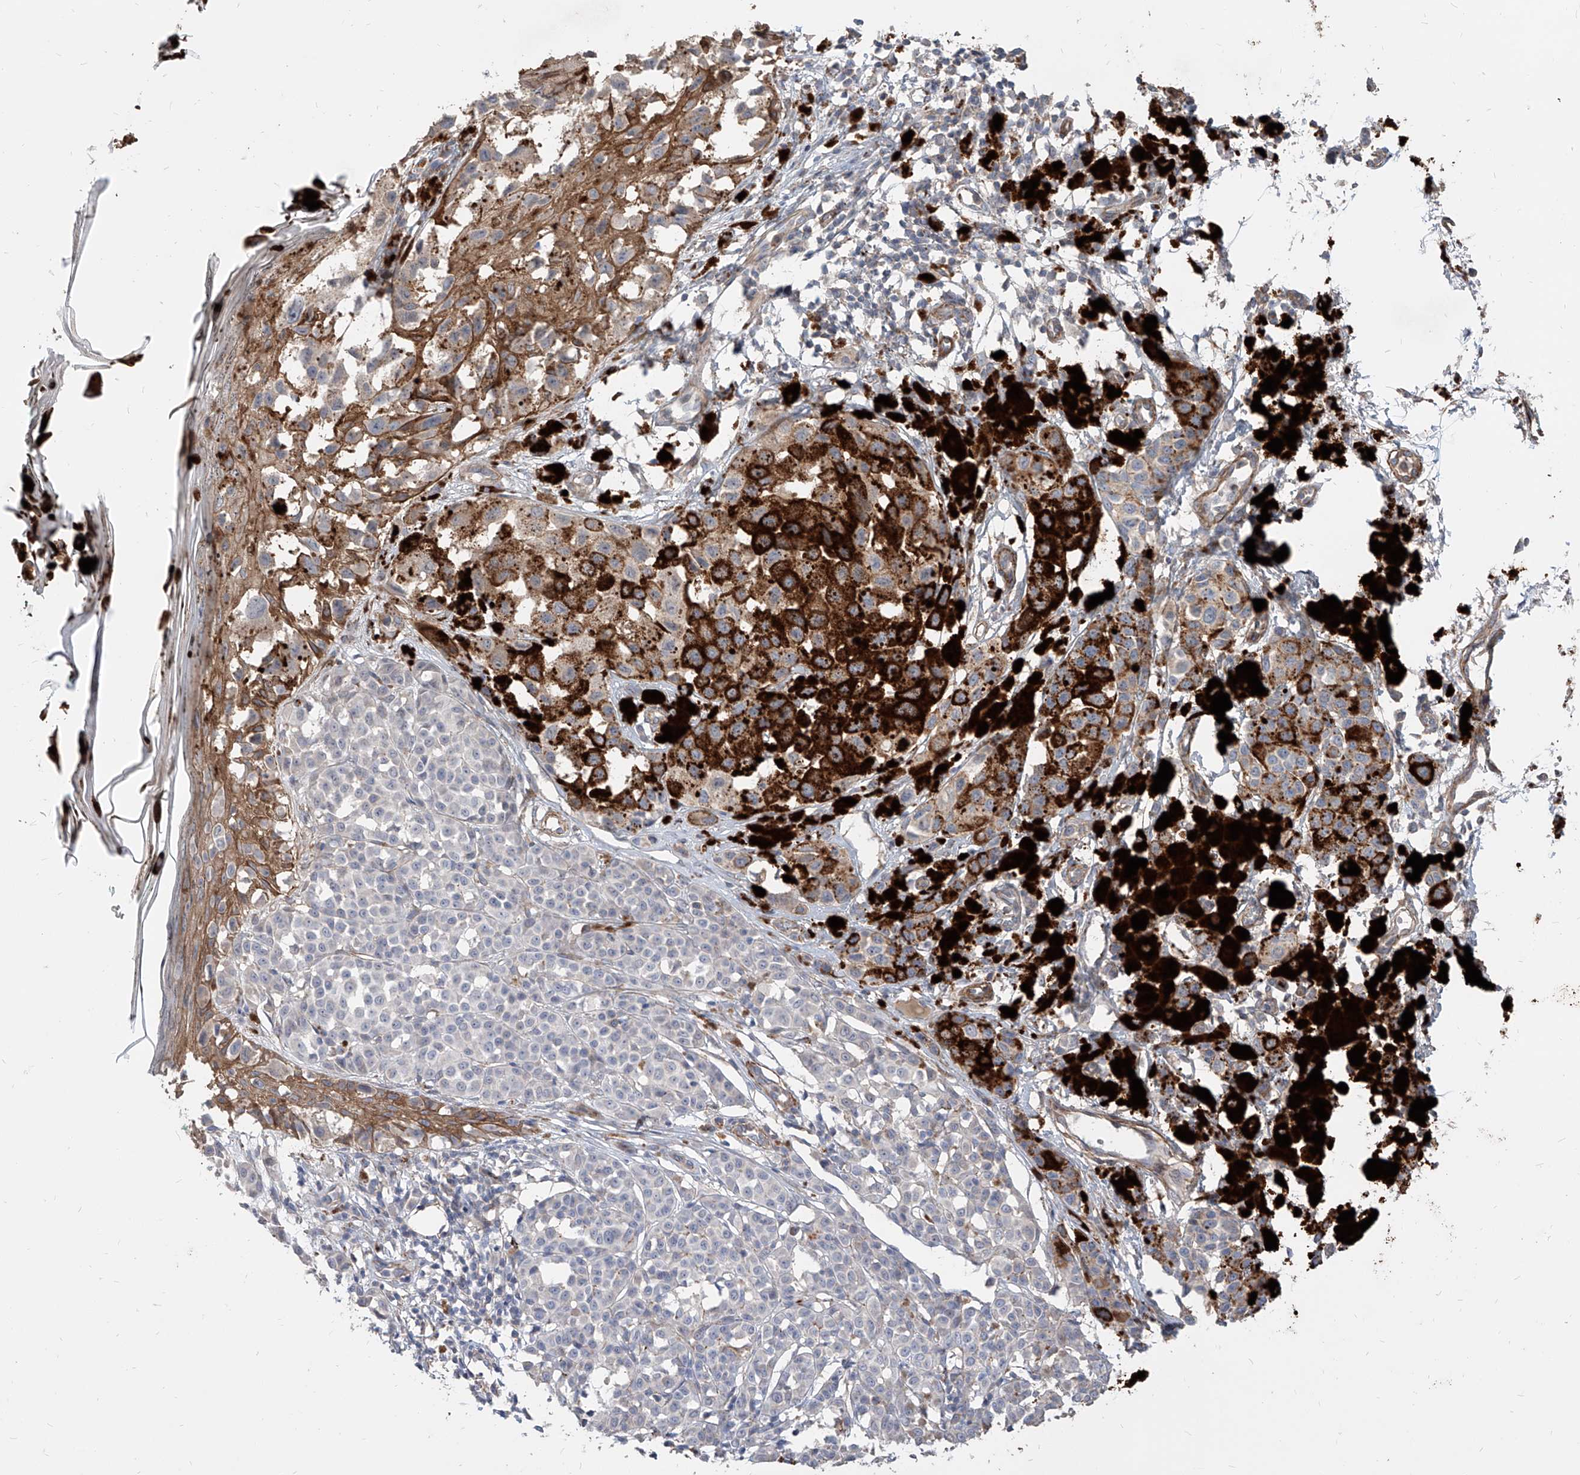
{"staining": {"intensity": "strong", "quantity": "25%-75%", "location": "cytoplasmic/membranous"}, "tissue": "melanoma", "cell_type": "Tumor cells", "image_type": "cancer", "snomed": [{"axis": "morphology", "description": "Malignant melanoma, NOS"}, {"axis": "topography", "description": "Skin of leg"}], "caption": "An immunohistochemistry histopathology image of neoplastic tissue is shown. Protein staining in brown highlights strong cytoplasmic/membranous positivity in malignant melanoma within tumor cells.", "gene": "FAM83B", "patient": {"sex": "female", "age": 72}}